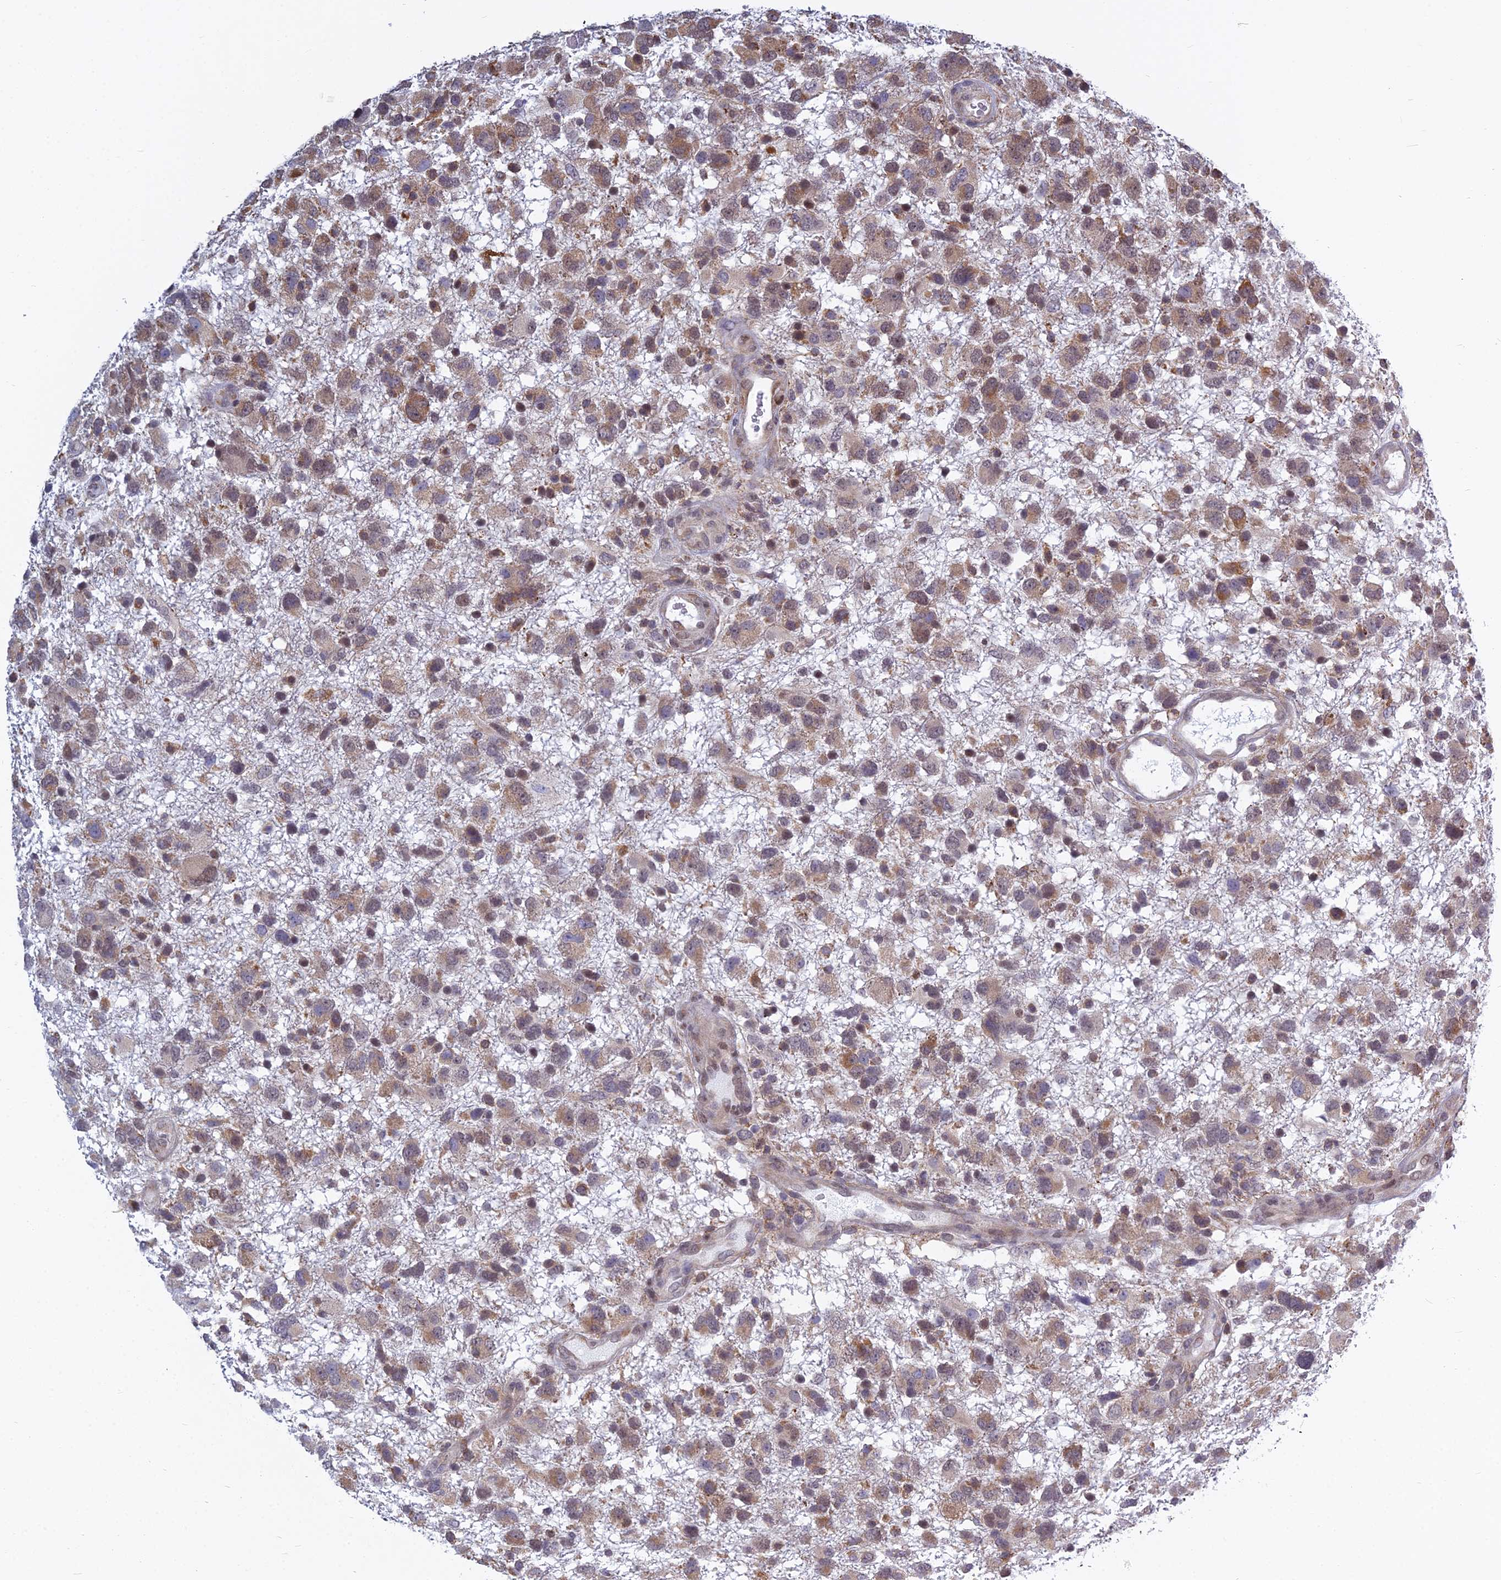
{"staining": {"intensity": "moderate", "quantity": "25%-75%", "location": "cytoplasmic/membranous"}, "tissue": "glioma", "cell_type": "Tumor cells", "image_type": "cancer", "snomed": [{"axis": "morphology", "description": "Glioma, malignant, High grade"}, {"axis": "topography", "description": "Brain"}], "caption": "There is medium levels of moderate cytoplasmic/membranous staining in tumor cells of glioma, as demonstrated by immunohistochemical staining (brown color).", "gene": "KIAA1143", "patient": {"sex": "male", "age": 61}}